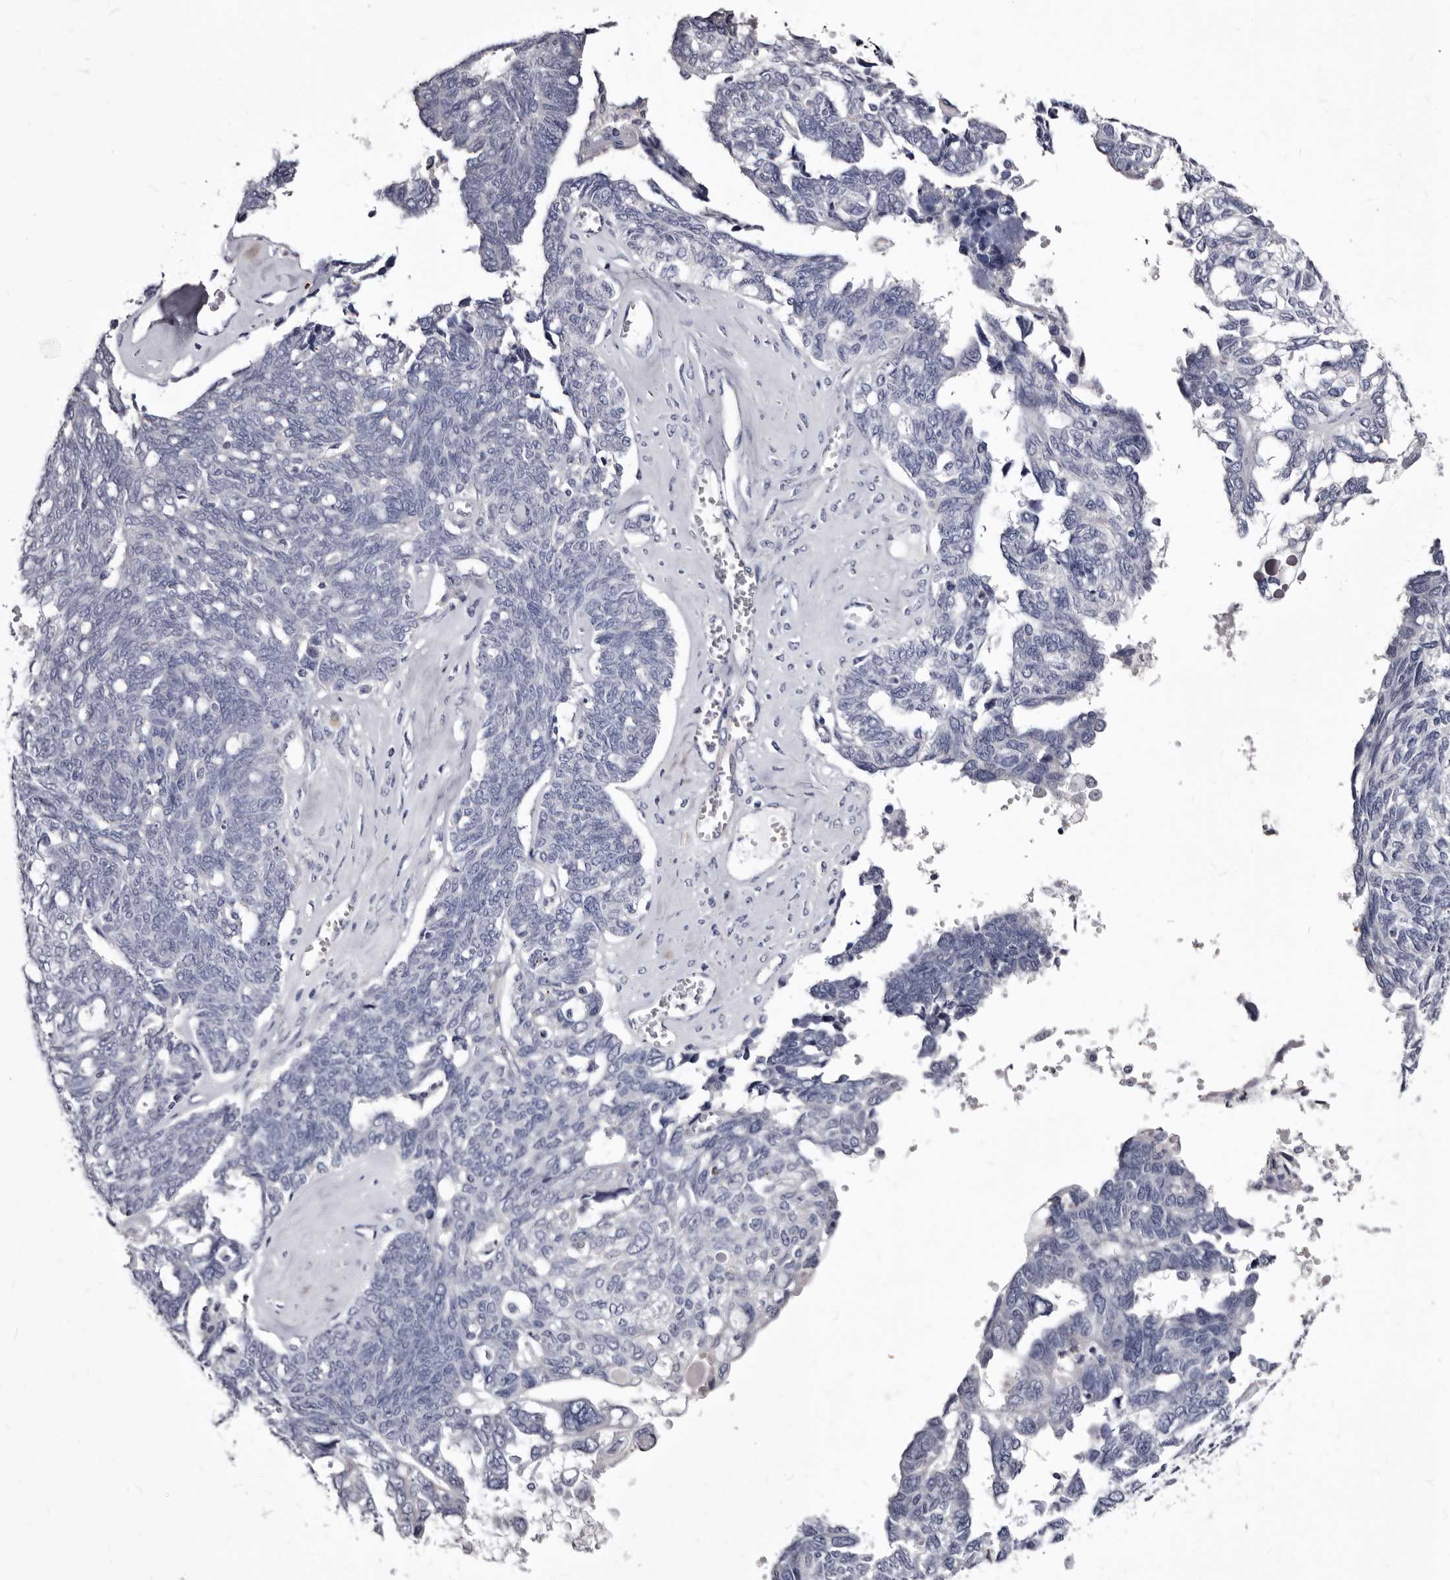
{"staining": {"intensity": "negative", "quantity": "none", "location": "none"}, "tissue": "ovarian cancer", "cell_type": "Tumor cells", "image_type": "cancer", "snomed": [{"axis": "morphology", "description": "Cystadenocarcinoma, serous, NOS"}, {"axis": "topography", "description": "Ovary"}], "caption": "Immunohistochemistry of ovarian cancer (serous cystadenocarcinoma) displays no expression in tumor cells.", "gene": "AUNIP", "patient": {"sex": "female", "age": 79}}